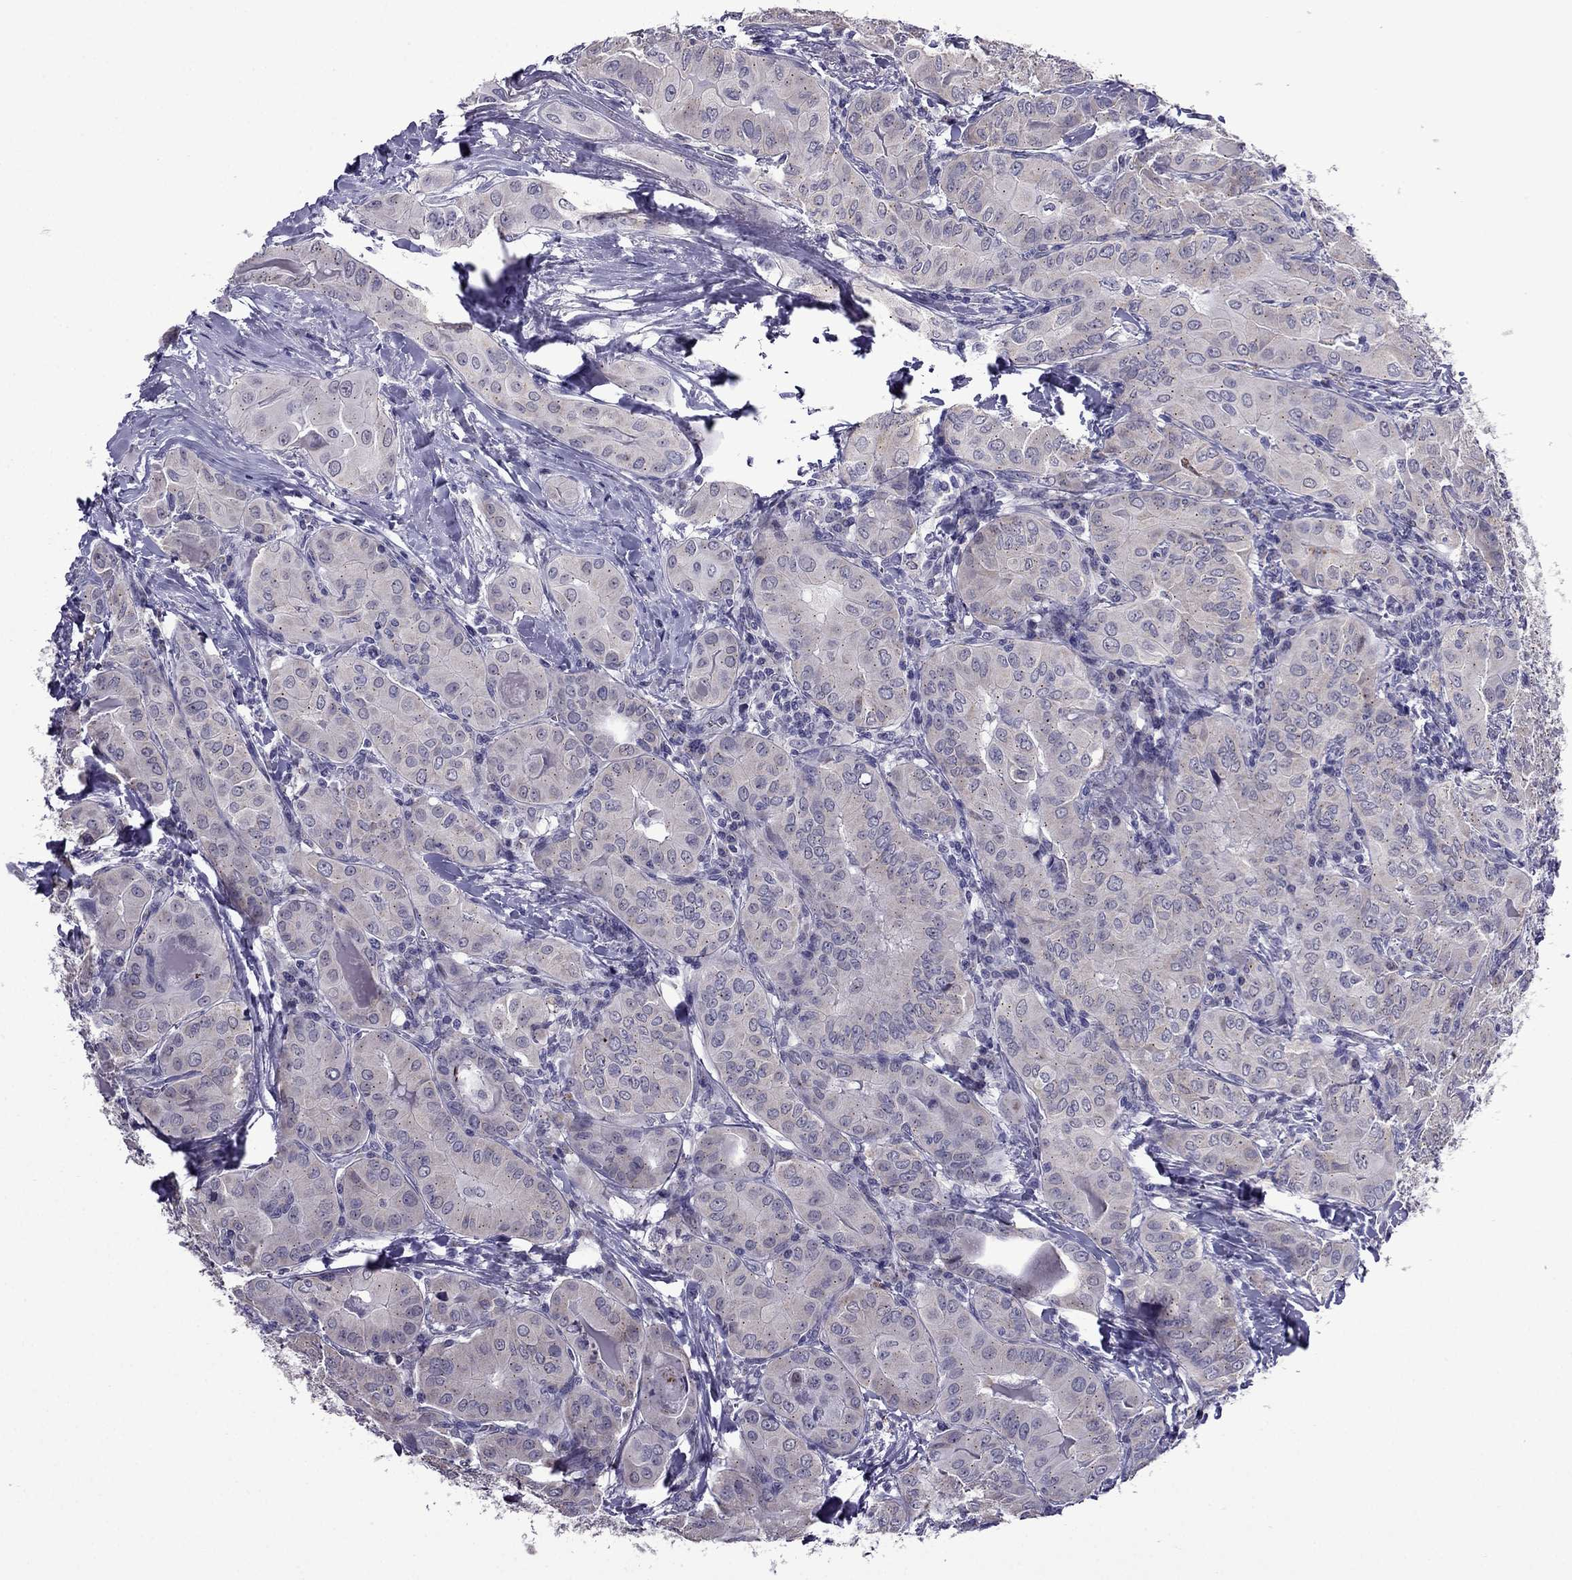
{"staining": {"intensity": "negative", "quantity": "none", "location": "none"}, "tissue": "thyroid cancer", "cell_type": "Tumor cells", "image_type": "cancer", "snomed": [{"axis": "morphology", "description": "Papillary adenocarcinoma, NOS"}, {"axis": "topography", "description": "Thyroid gland"}], "caption": "A high-resolution micrograph shows immunohistochemistry staining of thyroid cancer (papillary adenocarcinoma), which demonstrates no significant staining in tumor cells.", "gene": "MYBPH", "patient": {"sex": "female", "age": 37}}